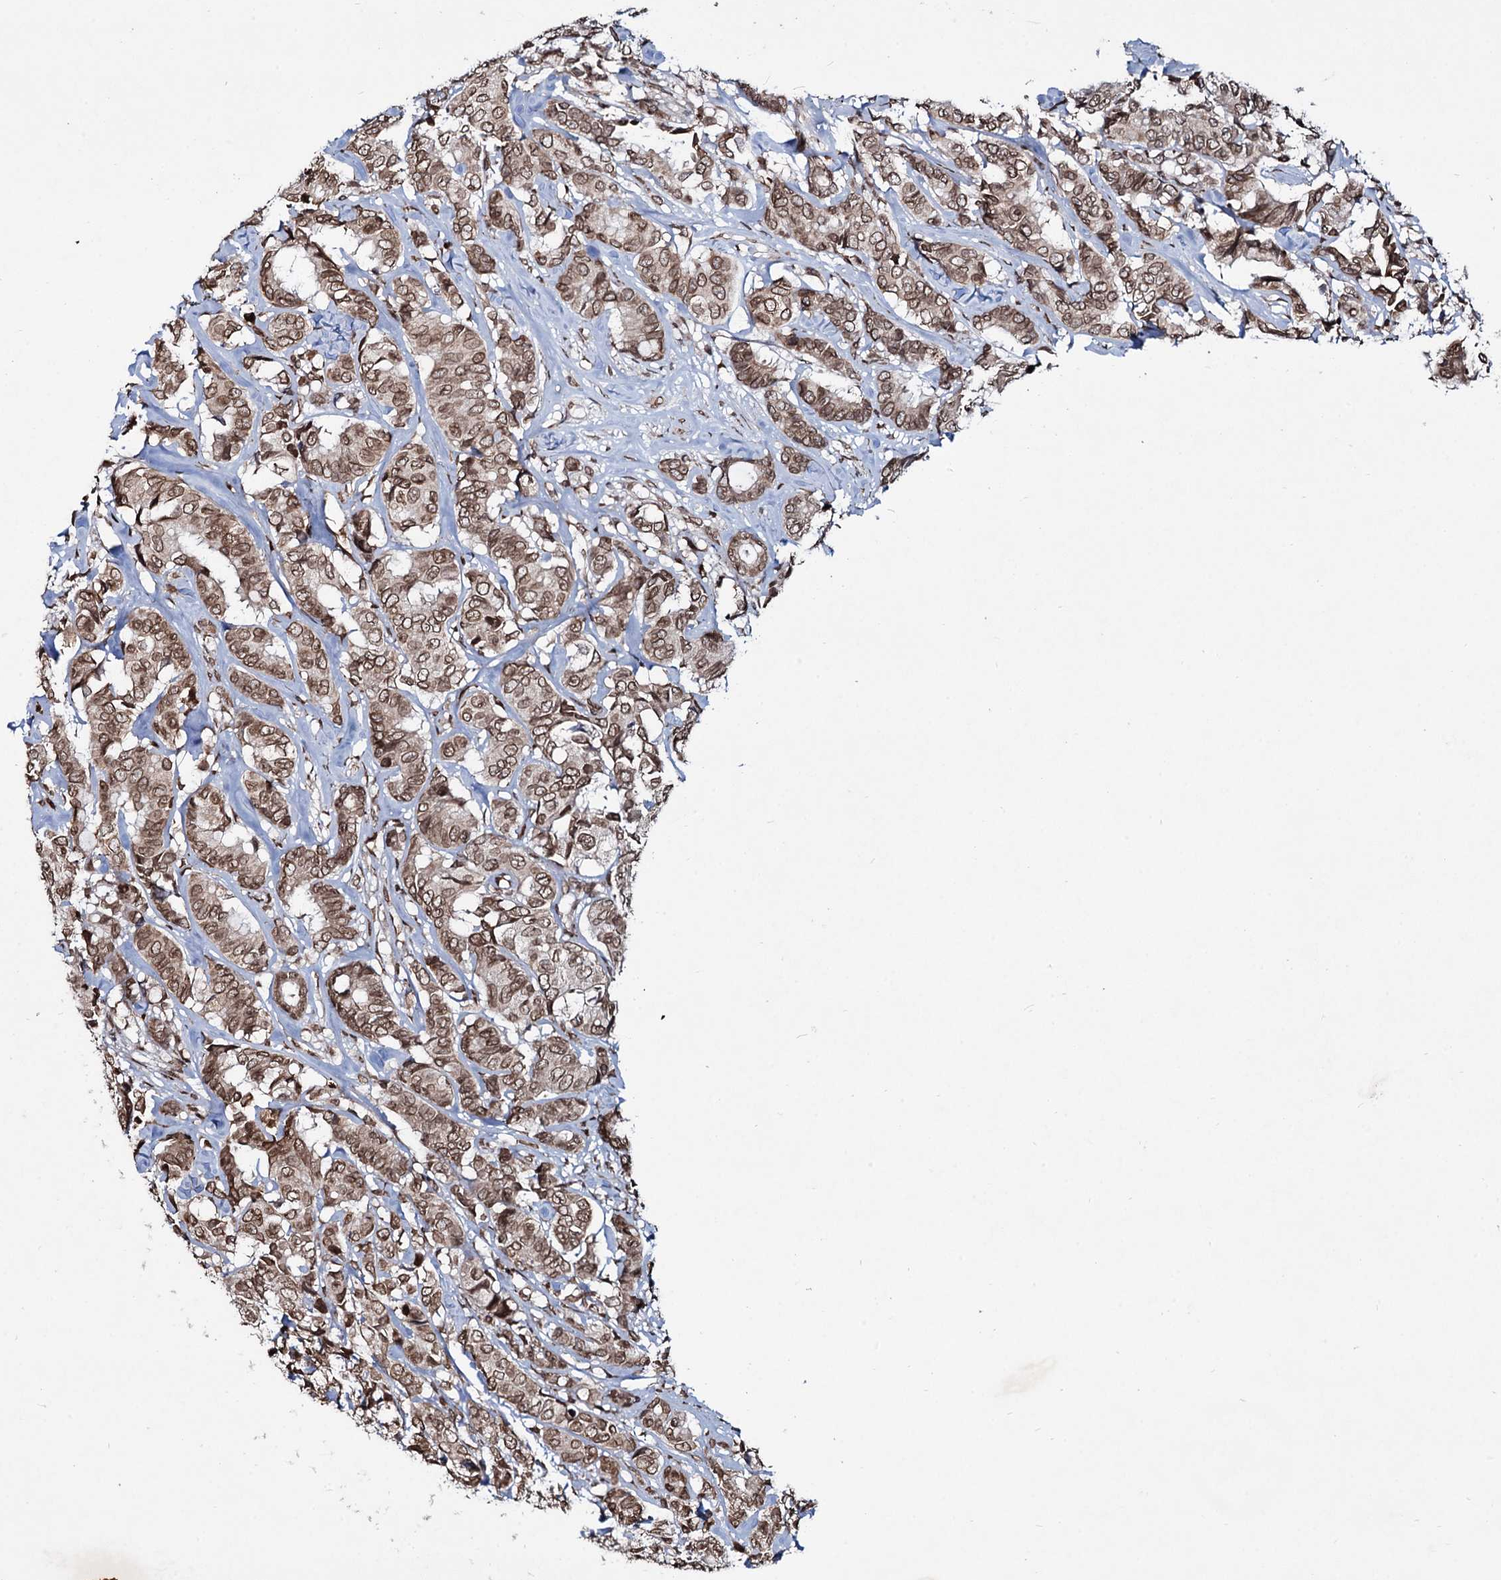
{"staining": {"intensity": "moderate", "quantity": ">75%", "location": "cytoplasmic/membranous,nuclear"}, "tissue": "breast cancer", "cell_type": "Tumor cells", "image_type": "cancer", "snomed": [{"axis": "morphology", "description": "Duct carcinoma"}, {"axis": "topography", "description": "Breast"}], "caption": "Tumor cells show moderate cytoplasmic/membranous and nuclear expression in about >75% of cells in breast intraductal carcinoma. The staining was performed using DAB, with brown indicating positive protein expression. Nuclei are stained blue with hematoxylin.", "gene": "RNF6", "patient": {"sex": "female", "age": 87}}